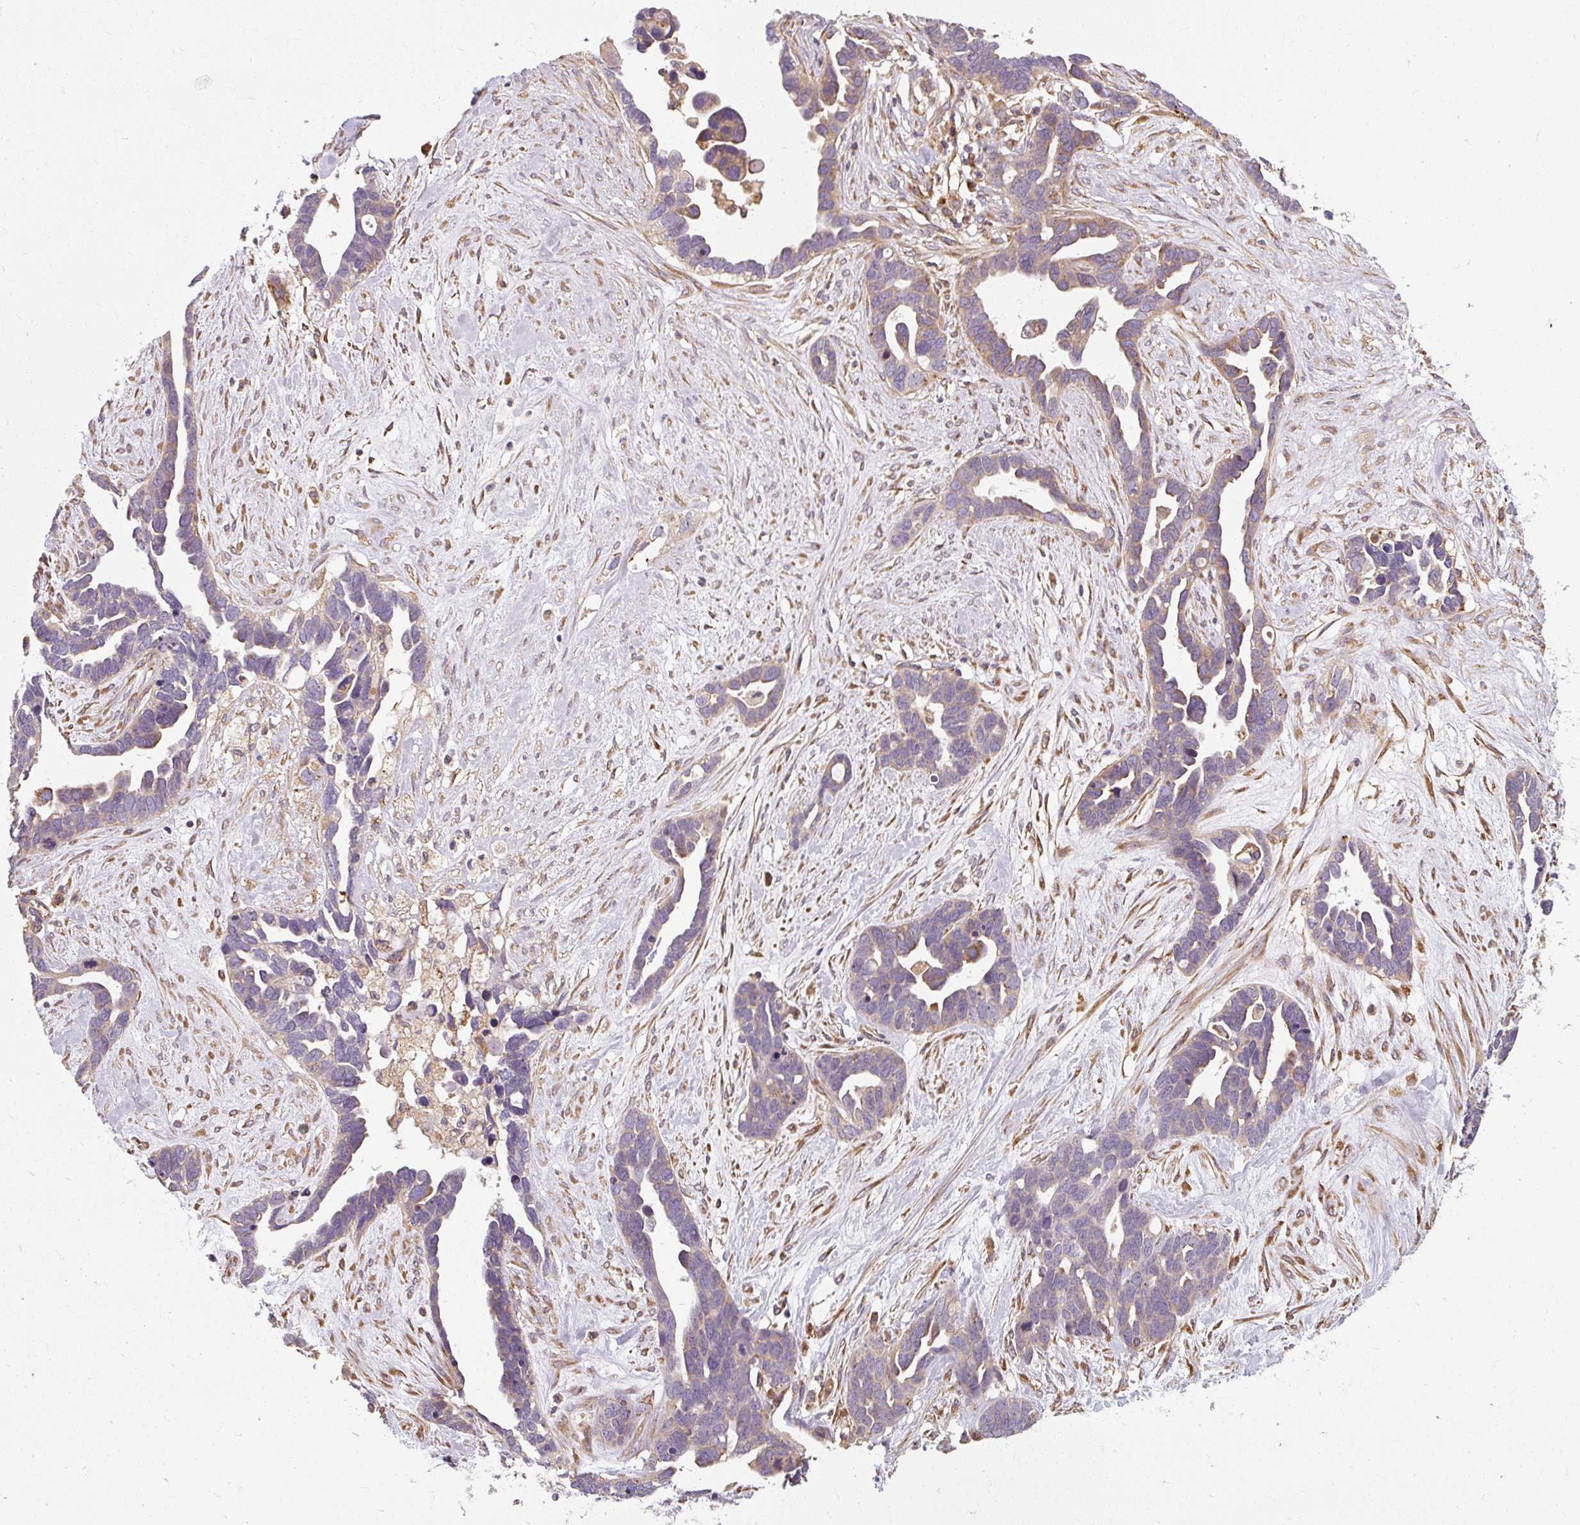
{"staining": {"intensity": "weak", "quantity": "<25%", "location": "cytoplasmic/membranous"}, "tissue": "ovarian cancer", "cell_type": "Tumor cells", "image_type": "cancer", "snomed": [{"axis": "morphology", "description": "Cystadenocarcinoma, serous, NOS"}, {"axis": "topography", "description": "Ovary"}], "caption": "High magnification brightfield microscopy of serous cystadenocarcinoma (ovarian) stained with DAB (brown) and counterstained with hematoxylin (blue): tumor cells show no significant positivity. (Stains: DAB (3,3'-diaminobenzidine) immunohistochemistry (IHC) with hematoxylin counter stain, Microscopy: brightfield microscopy at high magnification).", "gene": "TBC1D4", "patient": {"sex": "female", "age": 54}}